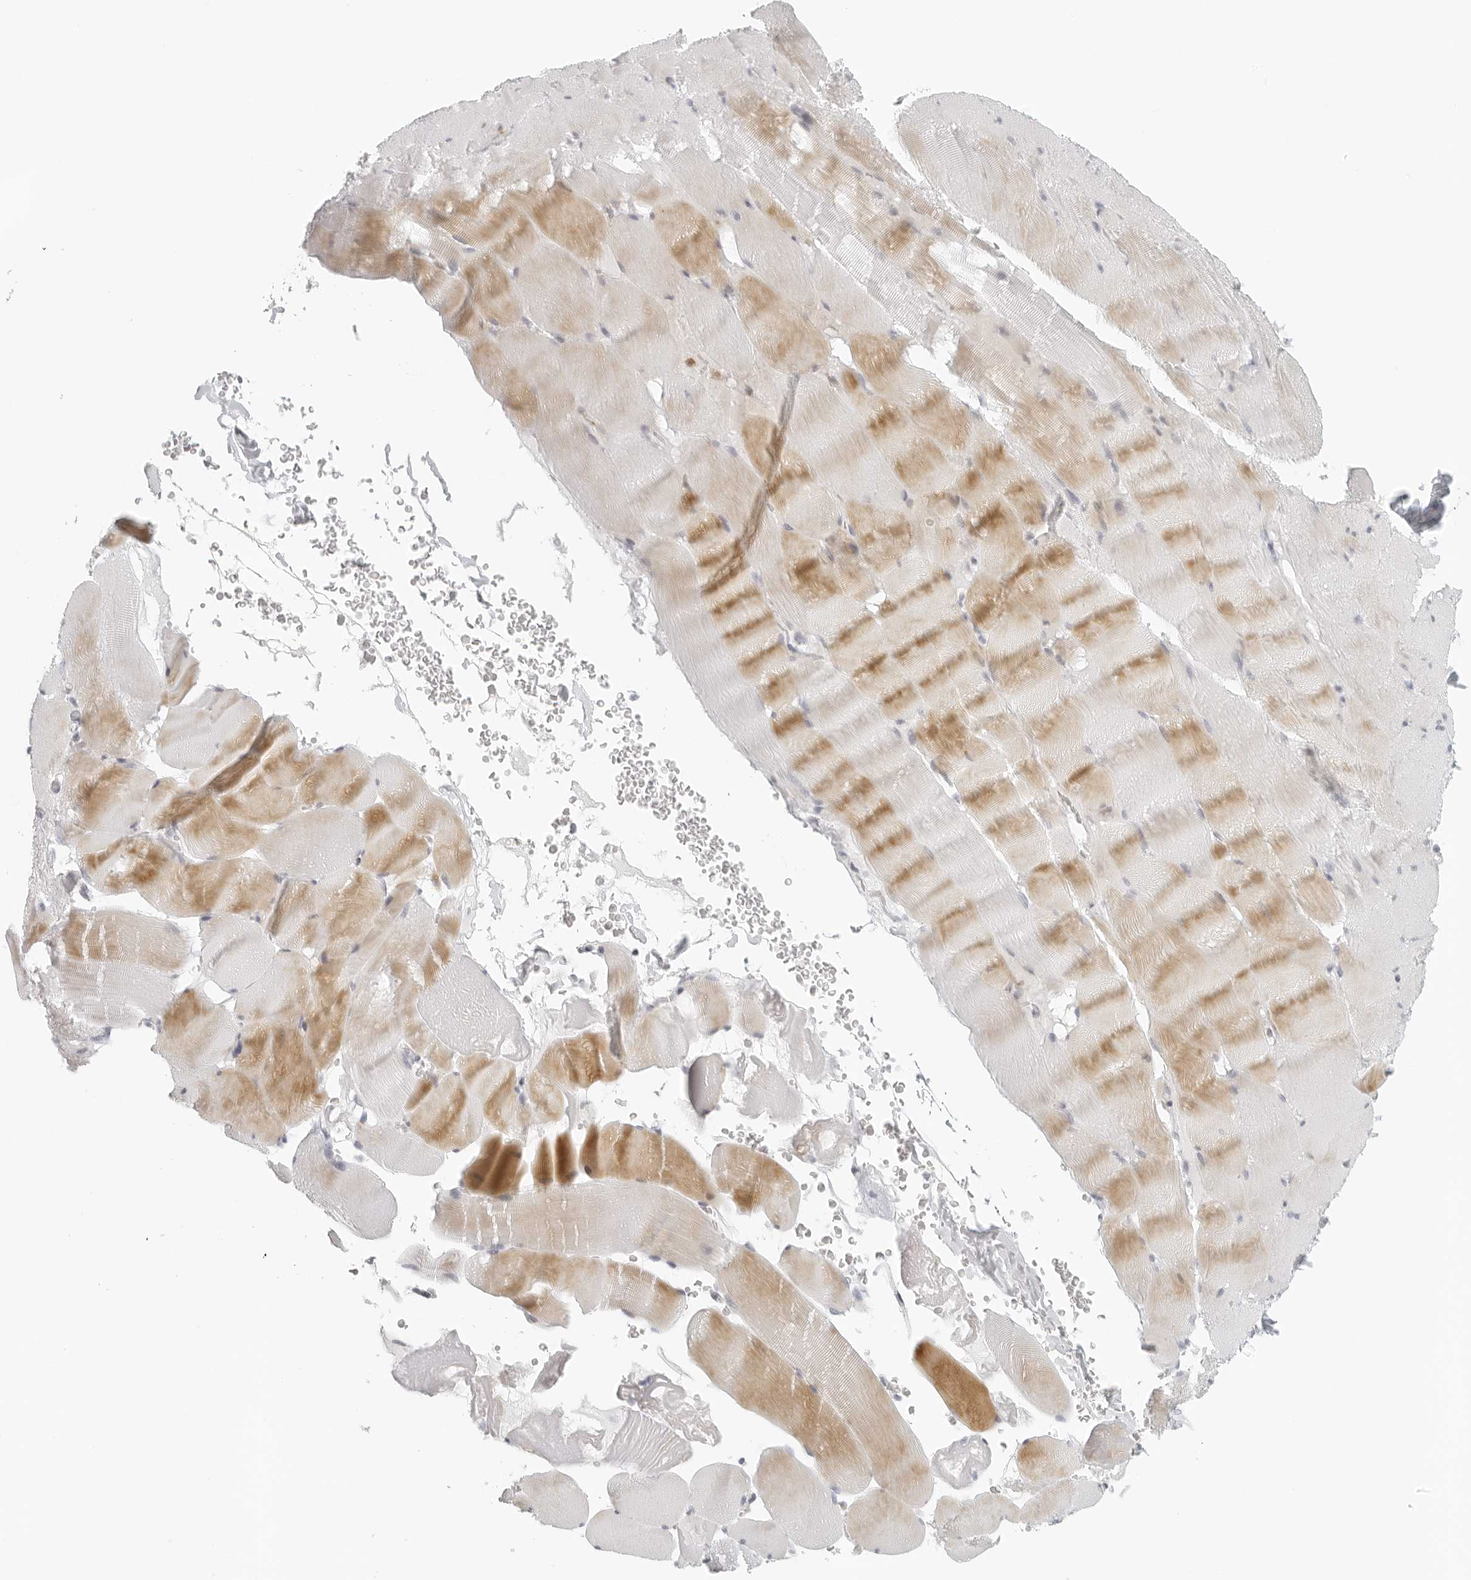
{"staining": {"intensity": "moderate", "quantity": "25%-75%", "location": "cytoplasmic/membranous"}, "tissue": "skeletal muscle", "cell_type": "Myocytes", "image_type": "normal", "snomed": [{"axis": "morphology", "description": "Normal tissue, NOS"}, {"axis": "topography", "description": "Skeletal muscle"}], "caption": "A medium amount of moderate cytoplasmic/membranous expression is identified in approximately 25%-75% of myocytes in unremarkable skeletal muscle. The staining was performed using DAB to visualize the protein expression in brown, while the nuclei were stained in blue with hematoxylin (Magnification: 20x).", "gene": "RPS6KC1", "patient": {"sex": "male", "age": 62}}